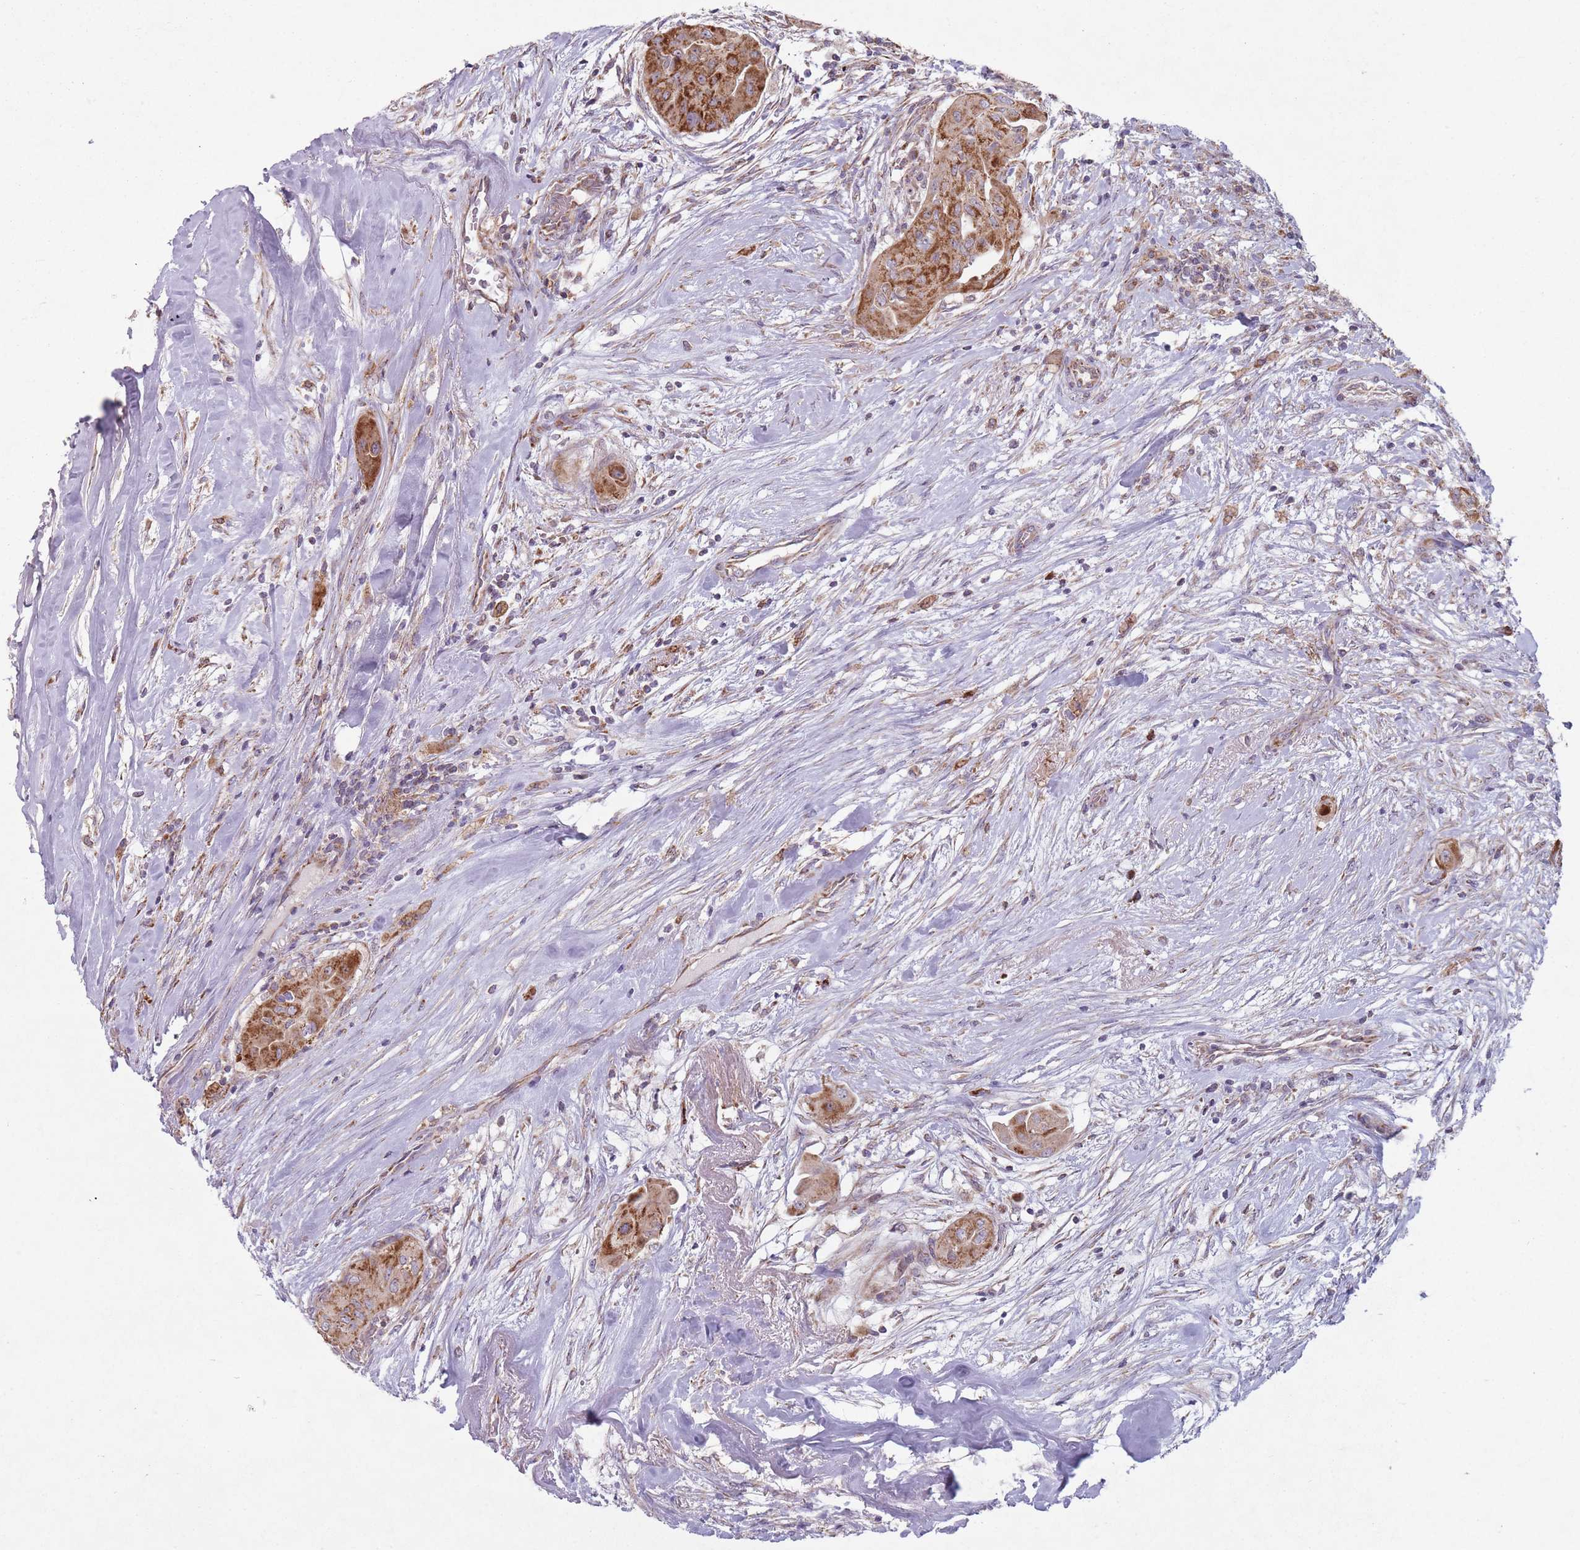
{"staining": {"intensity": "strong", "quantity": ">75%", "location": "cytoplasmic/membranous"}, "tissue": "thyroid cancer", "cell_type": "Tumor cells", "image_type": "cancer", "snomed": [{"axis": "morphology", "description": "Papillary adenocarcinoma, NOS"}, {"axis": "topography", "description": "Thyroid gland"}], "caption": "Strong cytoplasmic/membranous staining for a protein is identified in approximately >75% of tumor cells of thyroid cancer (papillary adenocarcinoma) using IHC.", "gene": "OR10Q1", "patient": {"sex": "female", "age": 59}}